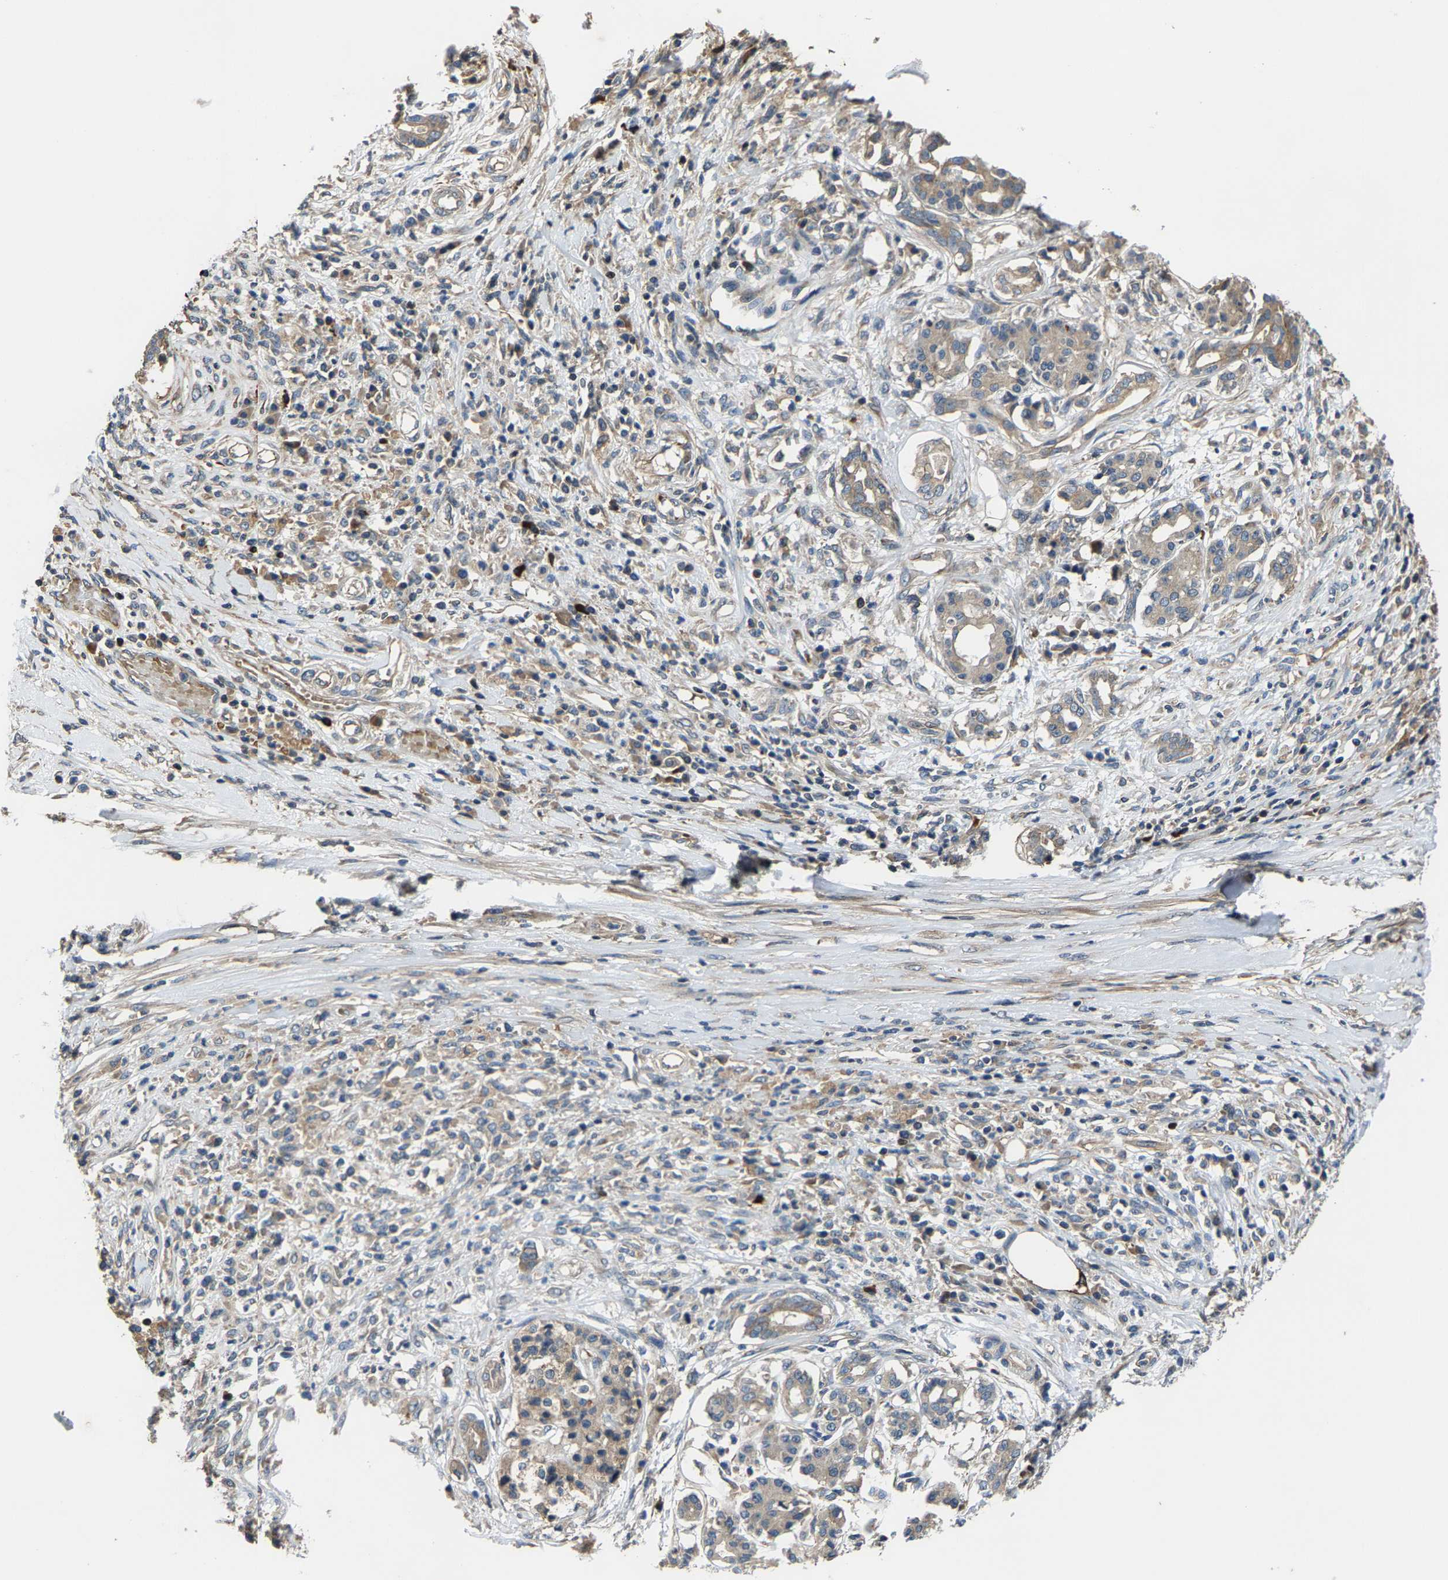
{"staining": {"intensity": "weak", "quantity": "25%-75%", "location": "cytoplasmic/membranous"}, "tissue": "pancreatic cancer", "cell_type": "Tumor cells", "image_type": "cancer", "snomed": [{"axis": "morphology", "description": "Adenocarcinoma, NOS"}, {"axis": "topography", "description": "Pancreas"}], "caption": "Immunohistochemistry (IHC) of pancreatic cancer (adenocarcinoma) demonstrates low levels of weak cytoplasmic/membranous positivity in about 25%-75% of tumor cells. (IHC, brightfield microscopy, high magnification).", "gene": "AGBL3", "patient": {"sex": "female", "age": 56}}